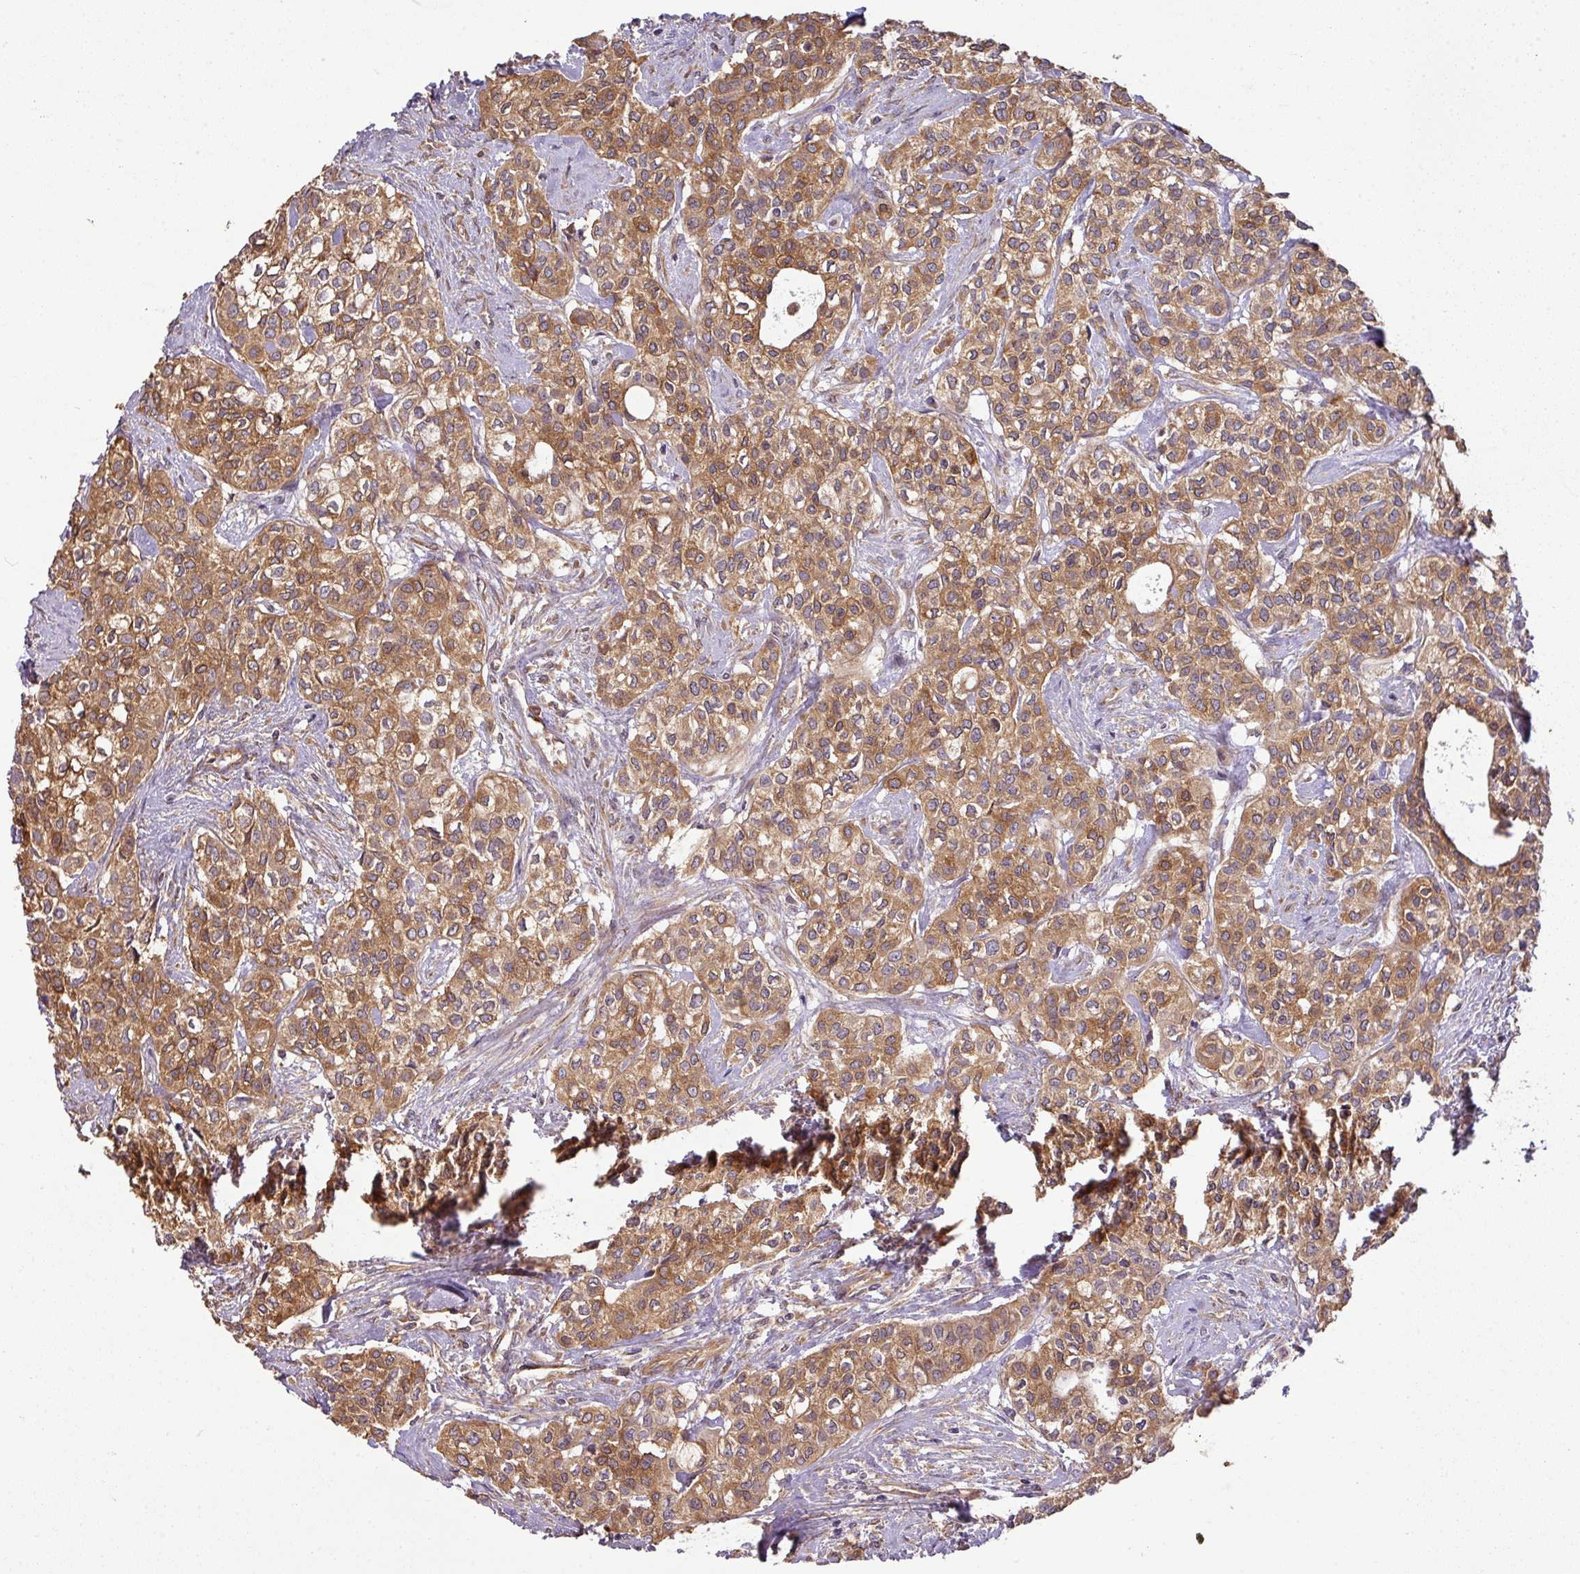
{"staining": {"intensity": "moderate", "quantity": ">75%", "location": "cytoplasmic/membranous"}, "tissue": "head and neck cancer", "cell_type": "Tumor cells", "image_type": "cancer", "snomed": [{"axis": "morphology", "description": "Adenocarcinoma, NOS"}, {"axis": "topography", "description": "Head-Neck"}], "caption": "Head and neck cancer (adenocarcinoma) was stained to show a protein in brown. There is medium levels of moderate cytoplasmic/membranous expression in about >75% of tumor cells.", "gene": "GSPT1", "patient": {"sex": "male", "age": 81}}